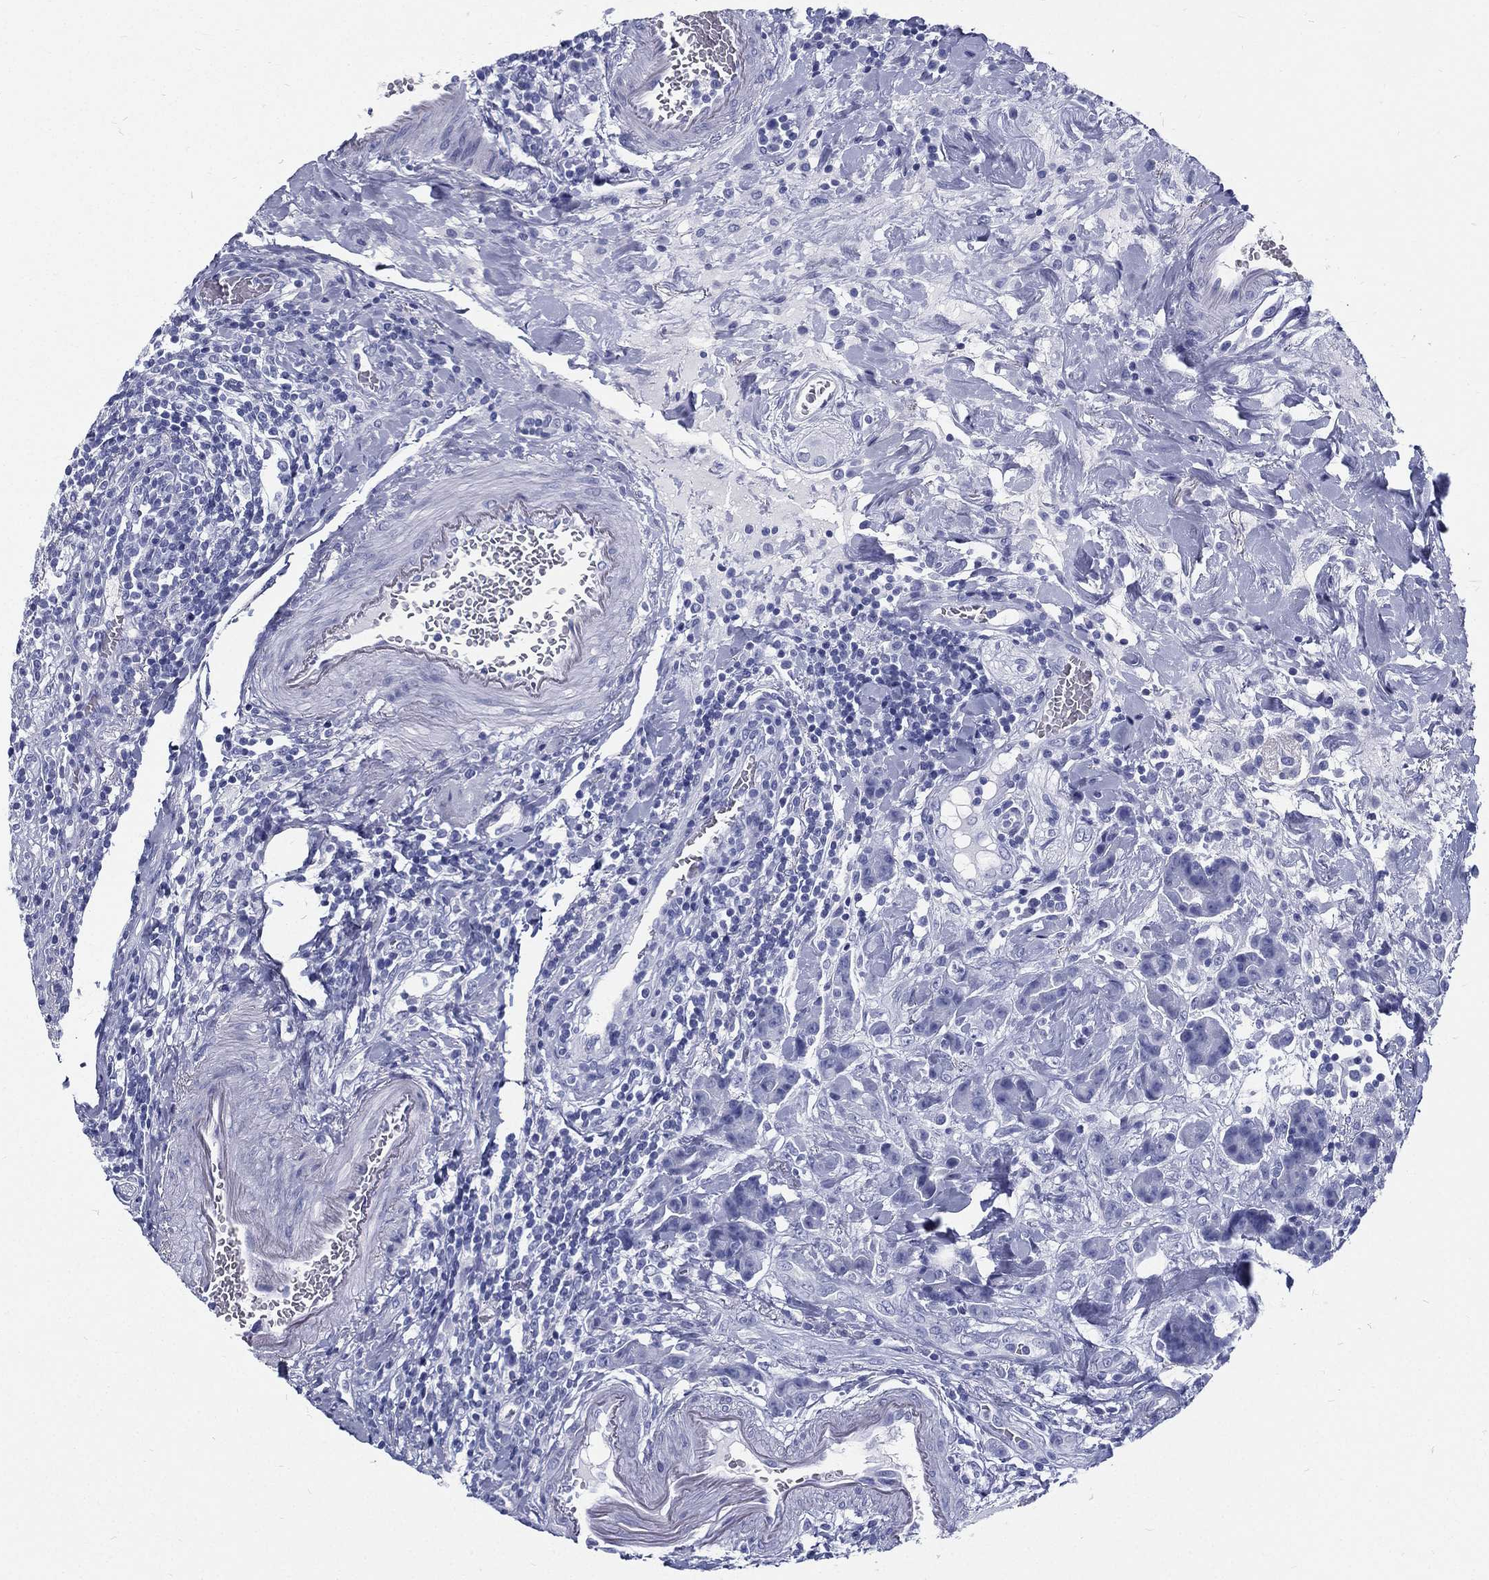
{"staining": {"intensity": "negative", "quantity": "none", "location": "none"}, "tissue": "colorectal cancer", "cell_type": "Tumor cells", "image_type": "cancer", "snomed": [{"axis": "morphology", "description": "Adenocarcinoma, NOS"}, {"axis": "topography", "description": "Colon"}], "caption": "The micrograph shows no staining of tumor cells in adenocarcinoma (colorectal).", "gene": "RSPH4A", "patient": {"sex": "female", "age": 69}}